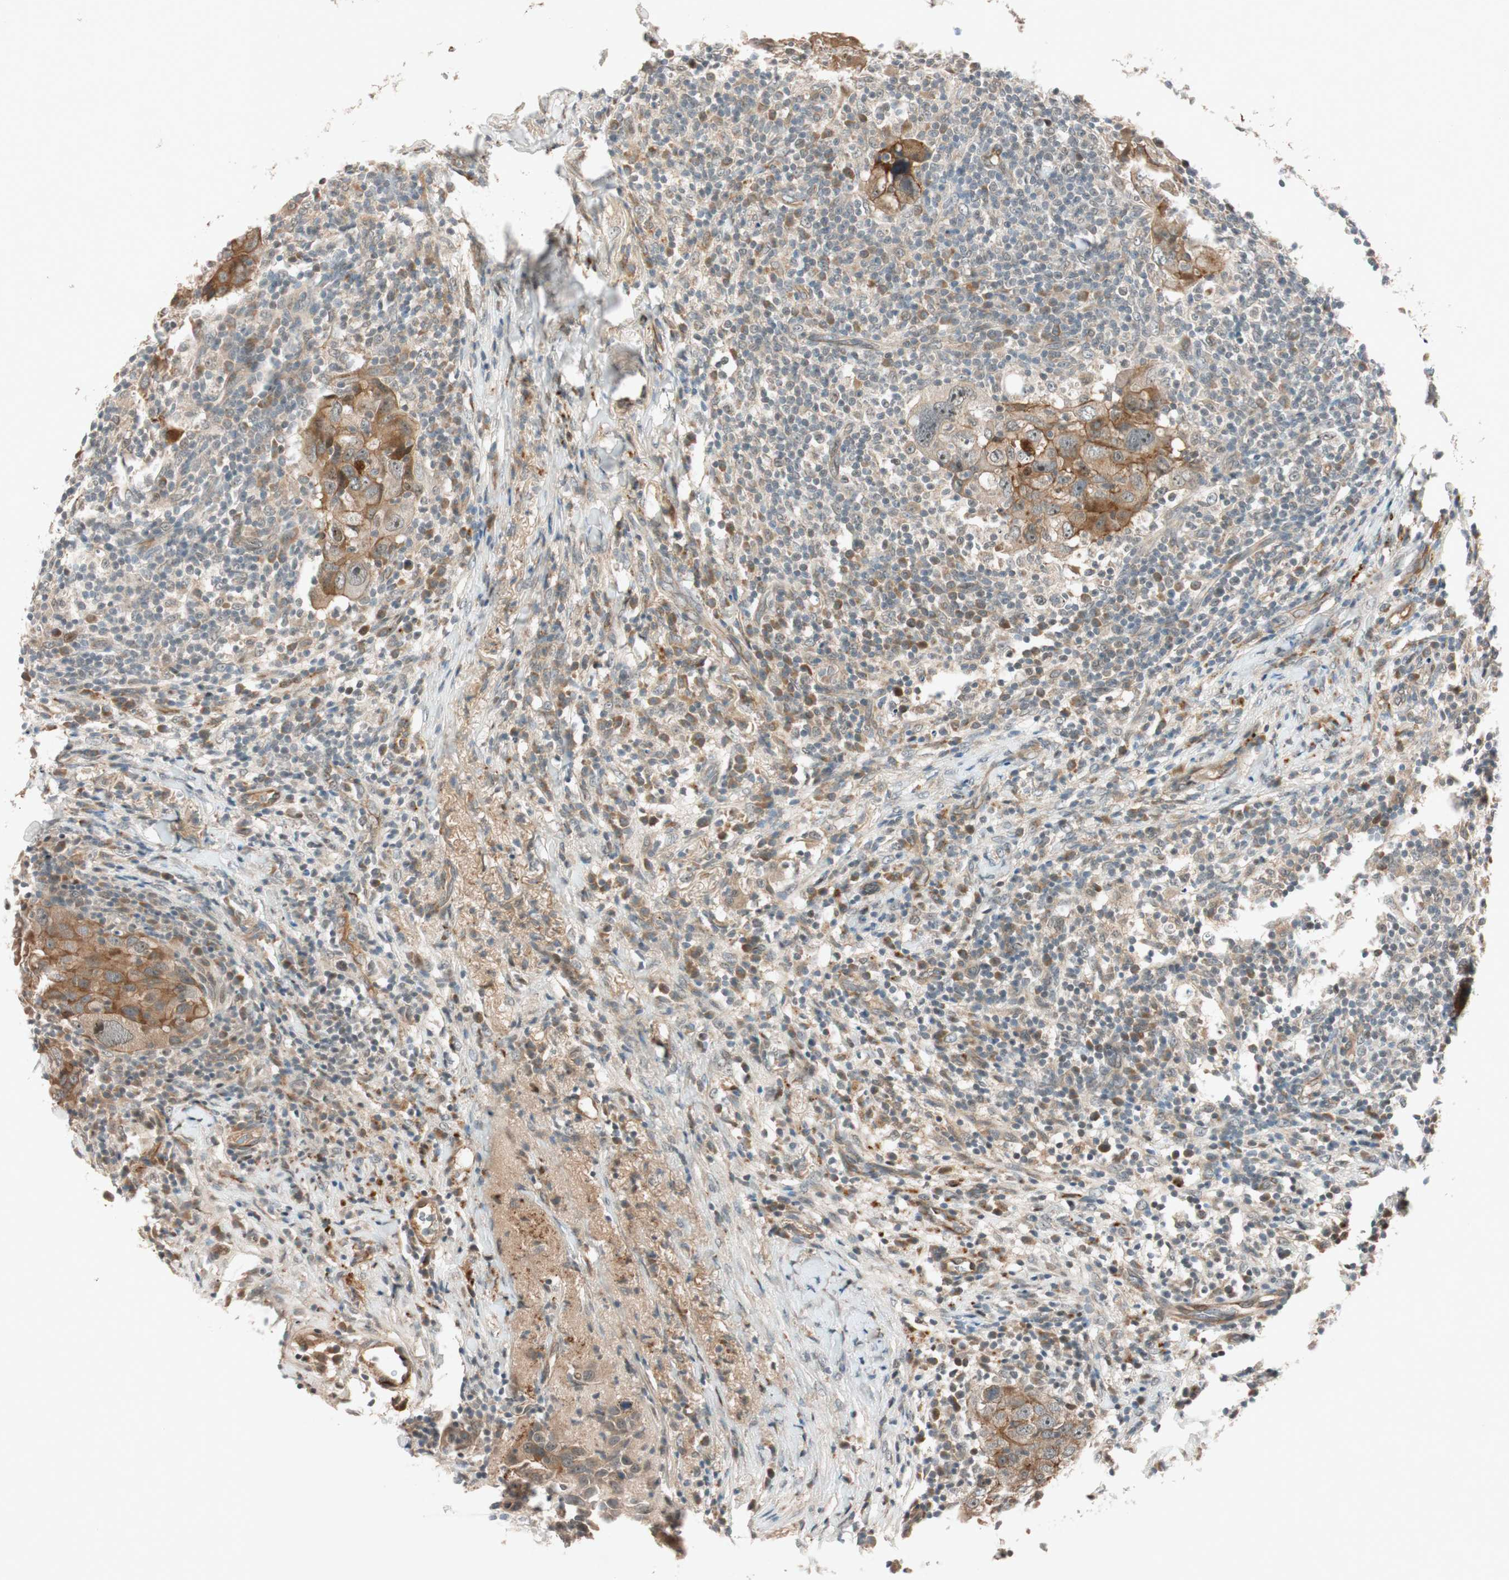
{"staining": {"intensity": "strong", "quantity": ">75%", "location": "cytoplasmic/membranous"}, "tissue": "breast cancer", "cell_type": "Tumor cells", "image_type": "cancer", "snomed": [{"axis": "morphology", "description": "Duct carcinoma"}, {"axis": "topography", "description": "Breast"}], "caption": "Protein staining by immunohistochemistry exhibits strong cytoplasmic/membranous expression in approximately >75% of tumor cells in breast intraductal carcinoma. (Stains: DAB in brown, nuclei in blue, Microscopy: brightfield microscopy at high magnification).", "gene": "EPHA6", "patient": {"sex": "female", "age": 37}}